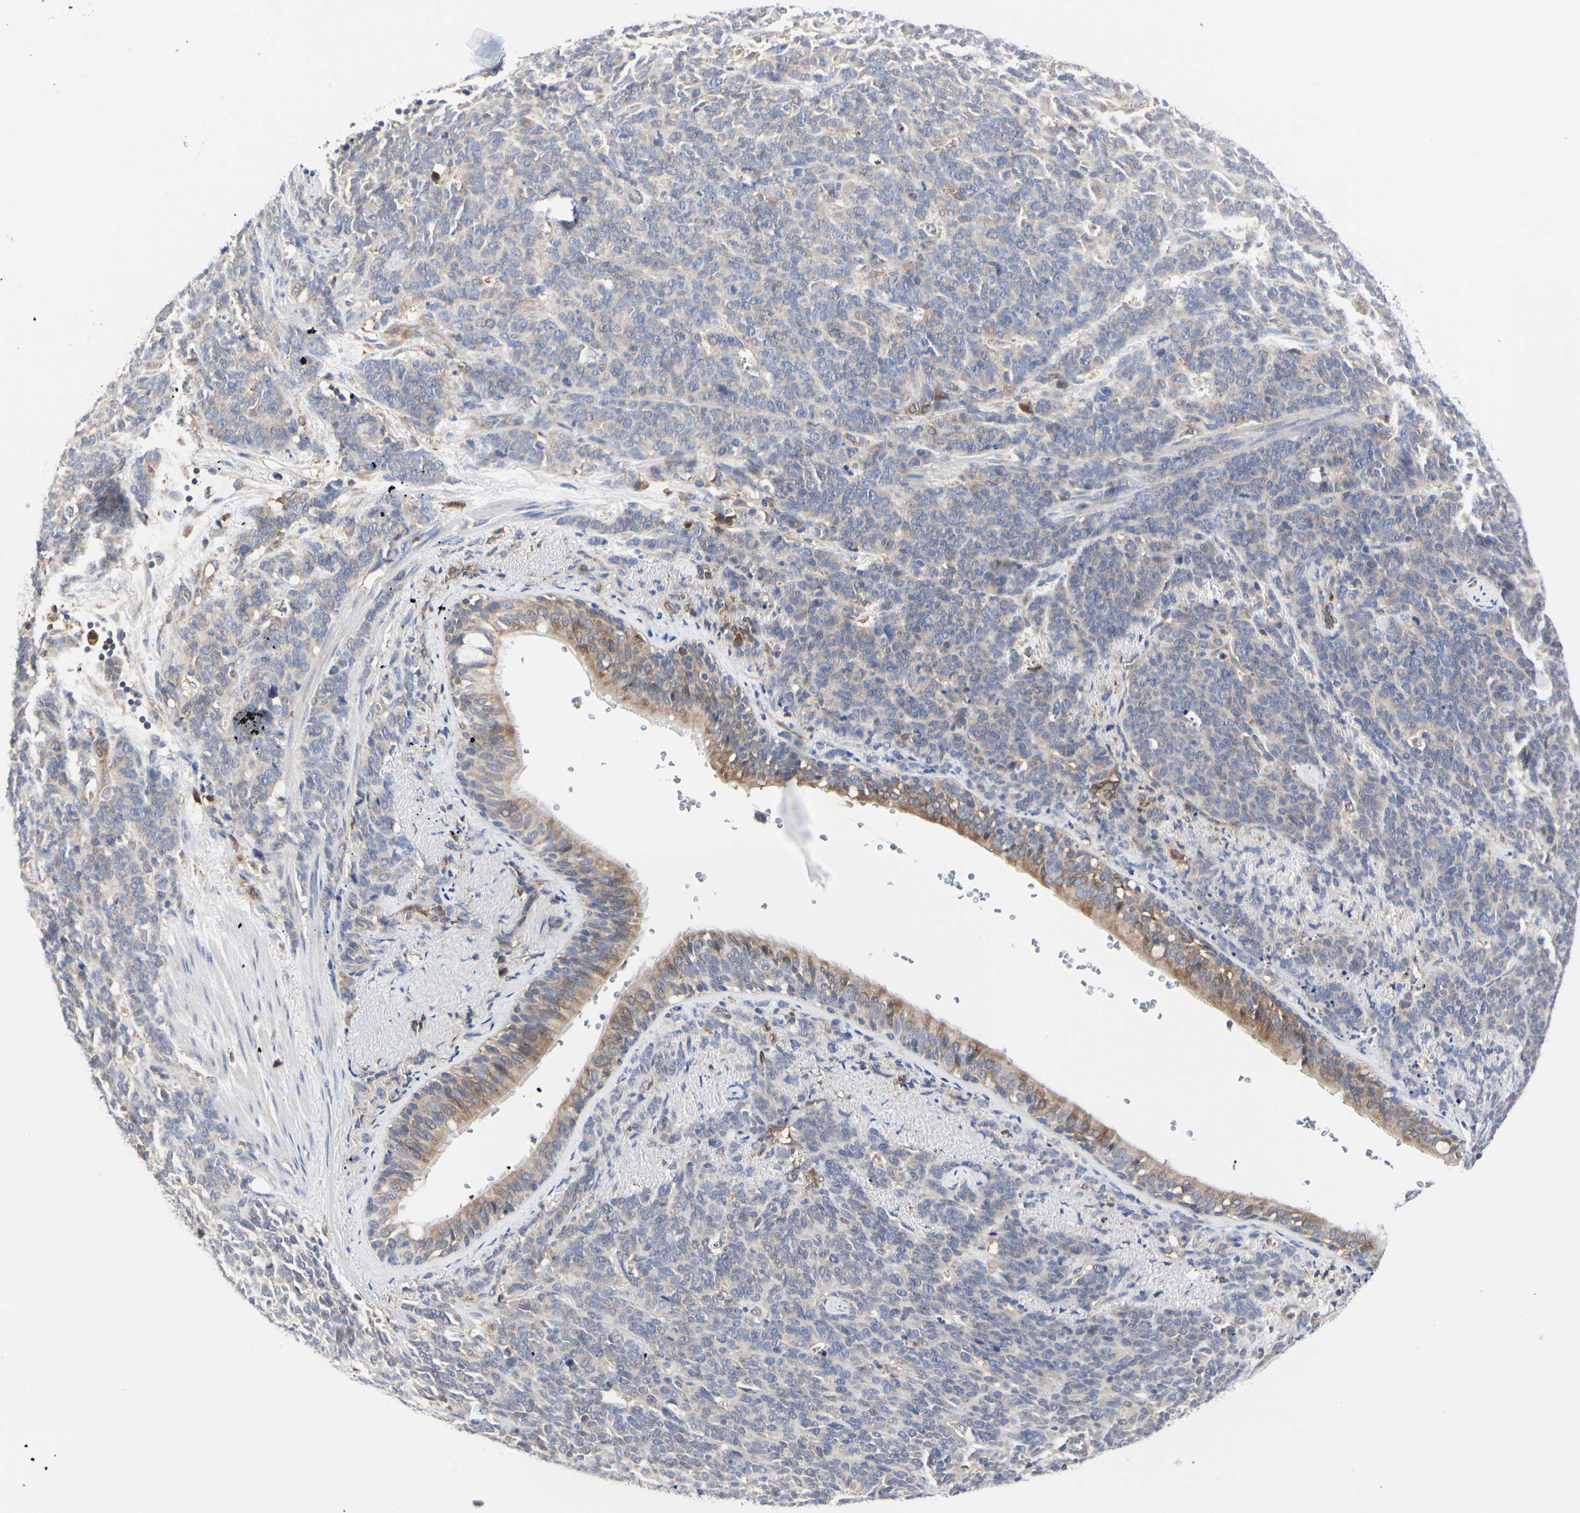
{"staining": {"intensity": "weak", "quantity": ">75%", "location": "cytoplasmic/membranous"}, "tissue": "lung cancer", "cell_type": "Tumor cells", "image_type": "cancer", "snomed": [{"axis": "morphology", "description": "Neoplasm, malignant, NOS"}, {"axis": "topography", "description": "Lung"}], "caption": "This image shows immunohistochemistry staining of human malignant neoplasm (lung), with low weak cytoplasmic/membranous staining in about >75% of tumor cells.", "gene": "C3orf52", "patient": {"sex": "female", "age": 58}}